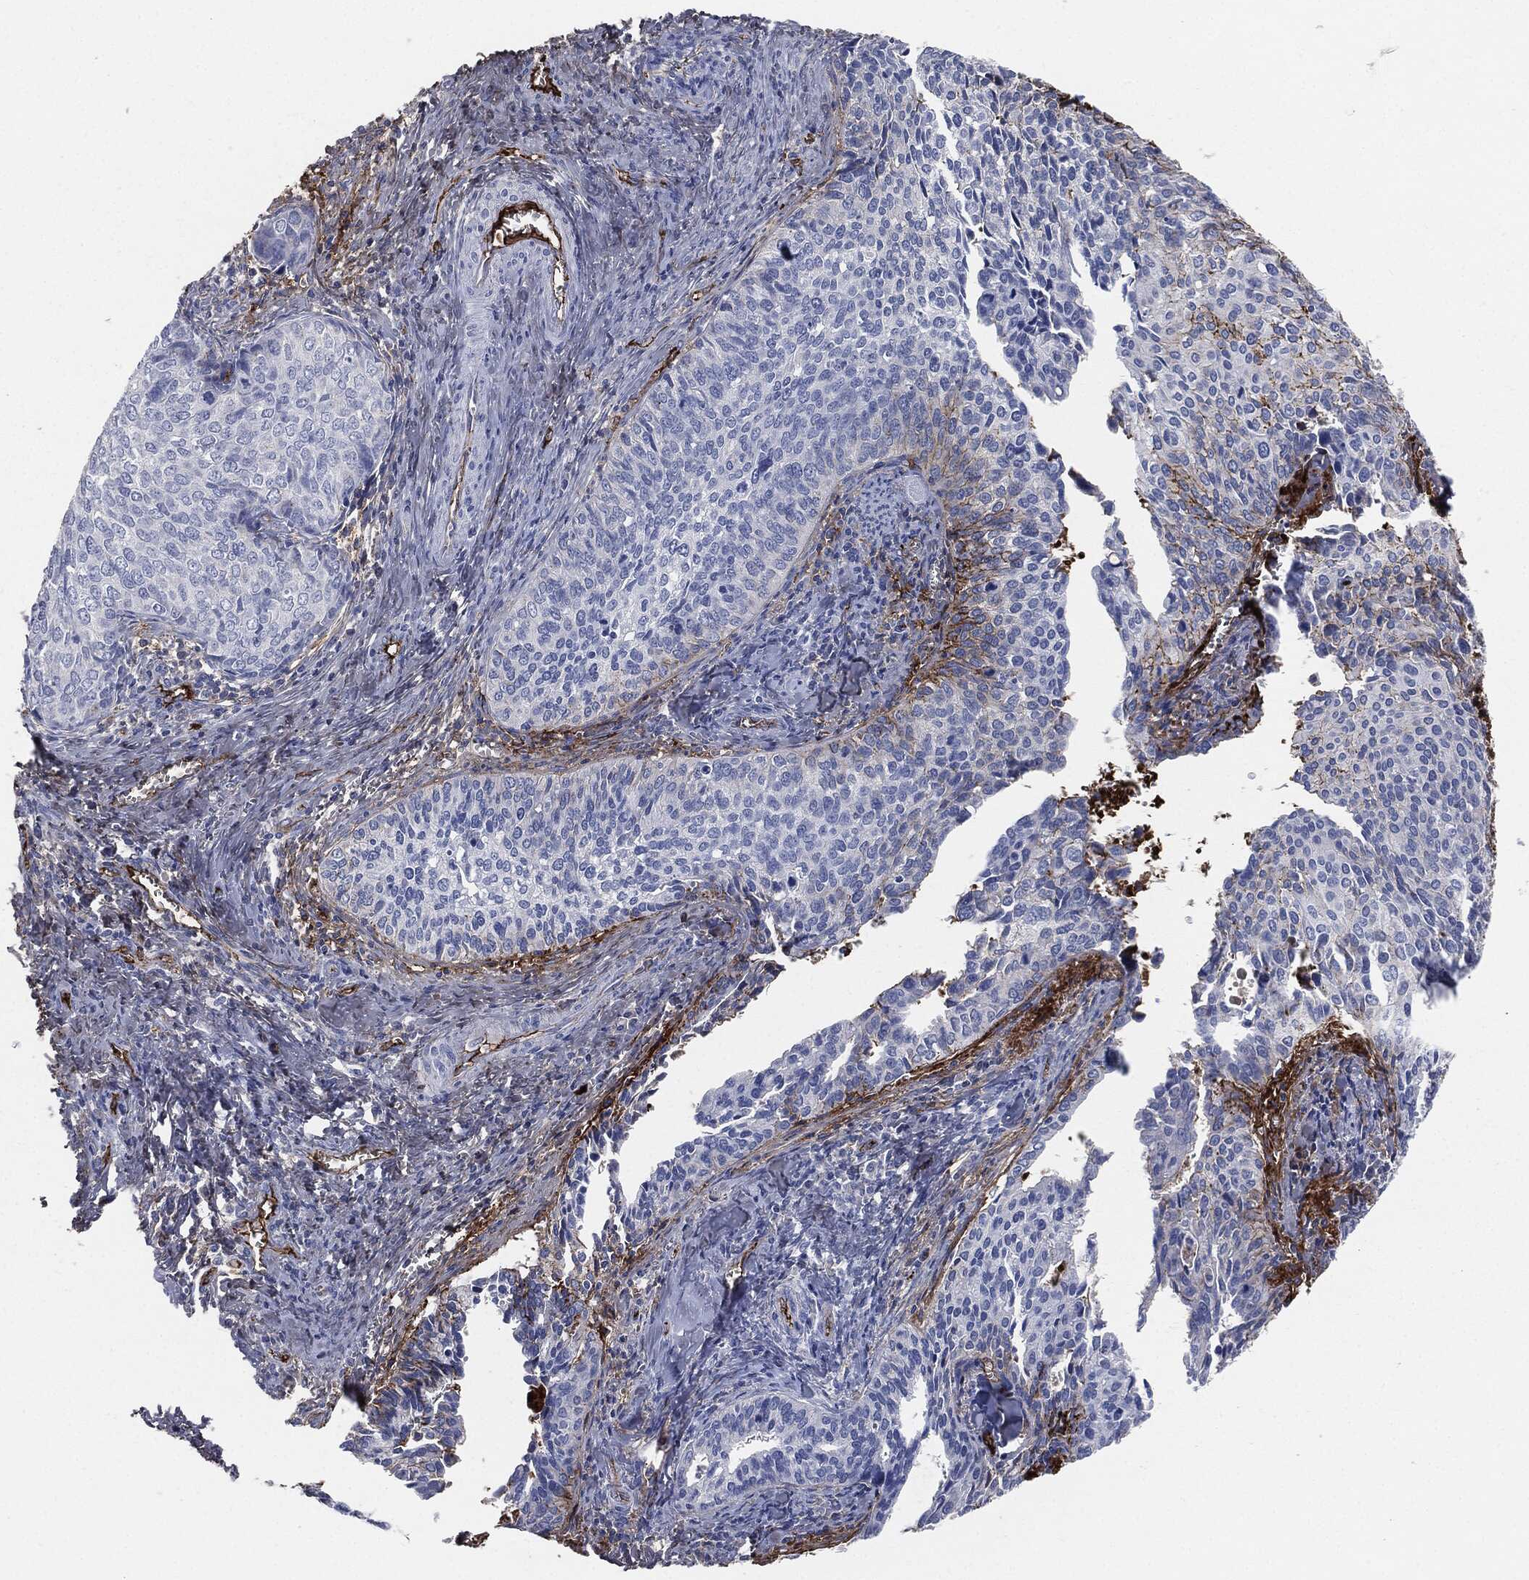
{"staining": {"intensity": "strong", "quantity": "<25%", "location": "cytoplasmic/membranous"}, "tissue": "cervical cancer", "cell_type": "Tumor cells", "image_type": "cancer", "snomed": [{"axis": "morphology", "description": "Squamous cell carcinoma, NOS"}, {"axis": "topography", "description": "Cervix"}], "caption": "Immunohistochemistry (DAB) staining of human squamous cell carcinoma (cervical) displays strong cytoplasmic/membranous protein positivity in about <25% of tumor cells.", "gene": "APOB", "patient": {"sex": "female", "age": 29}}